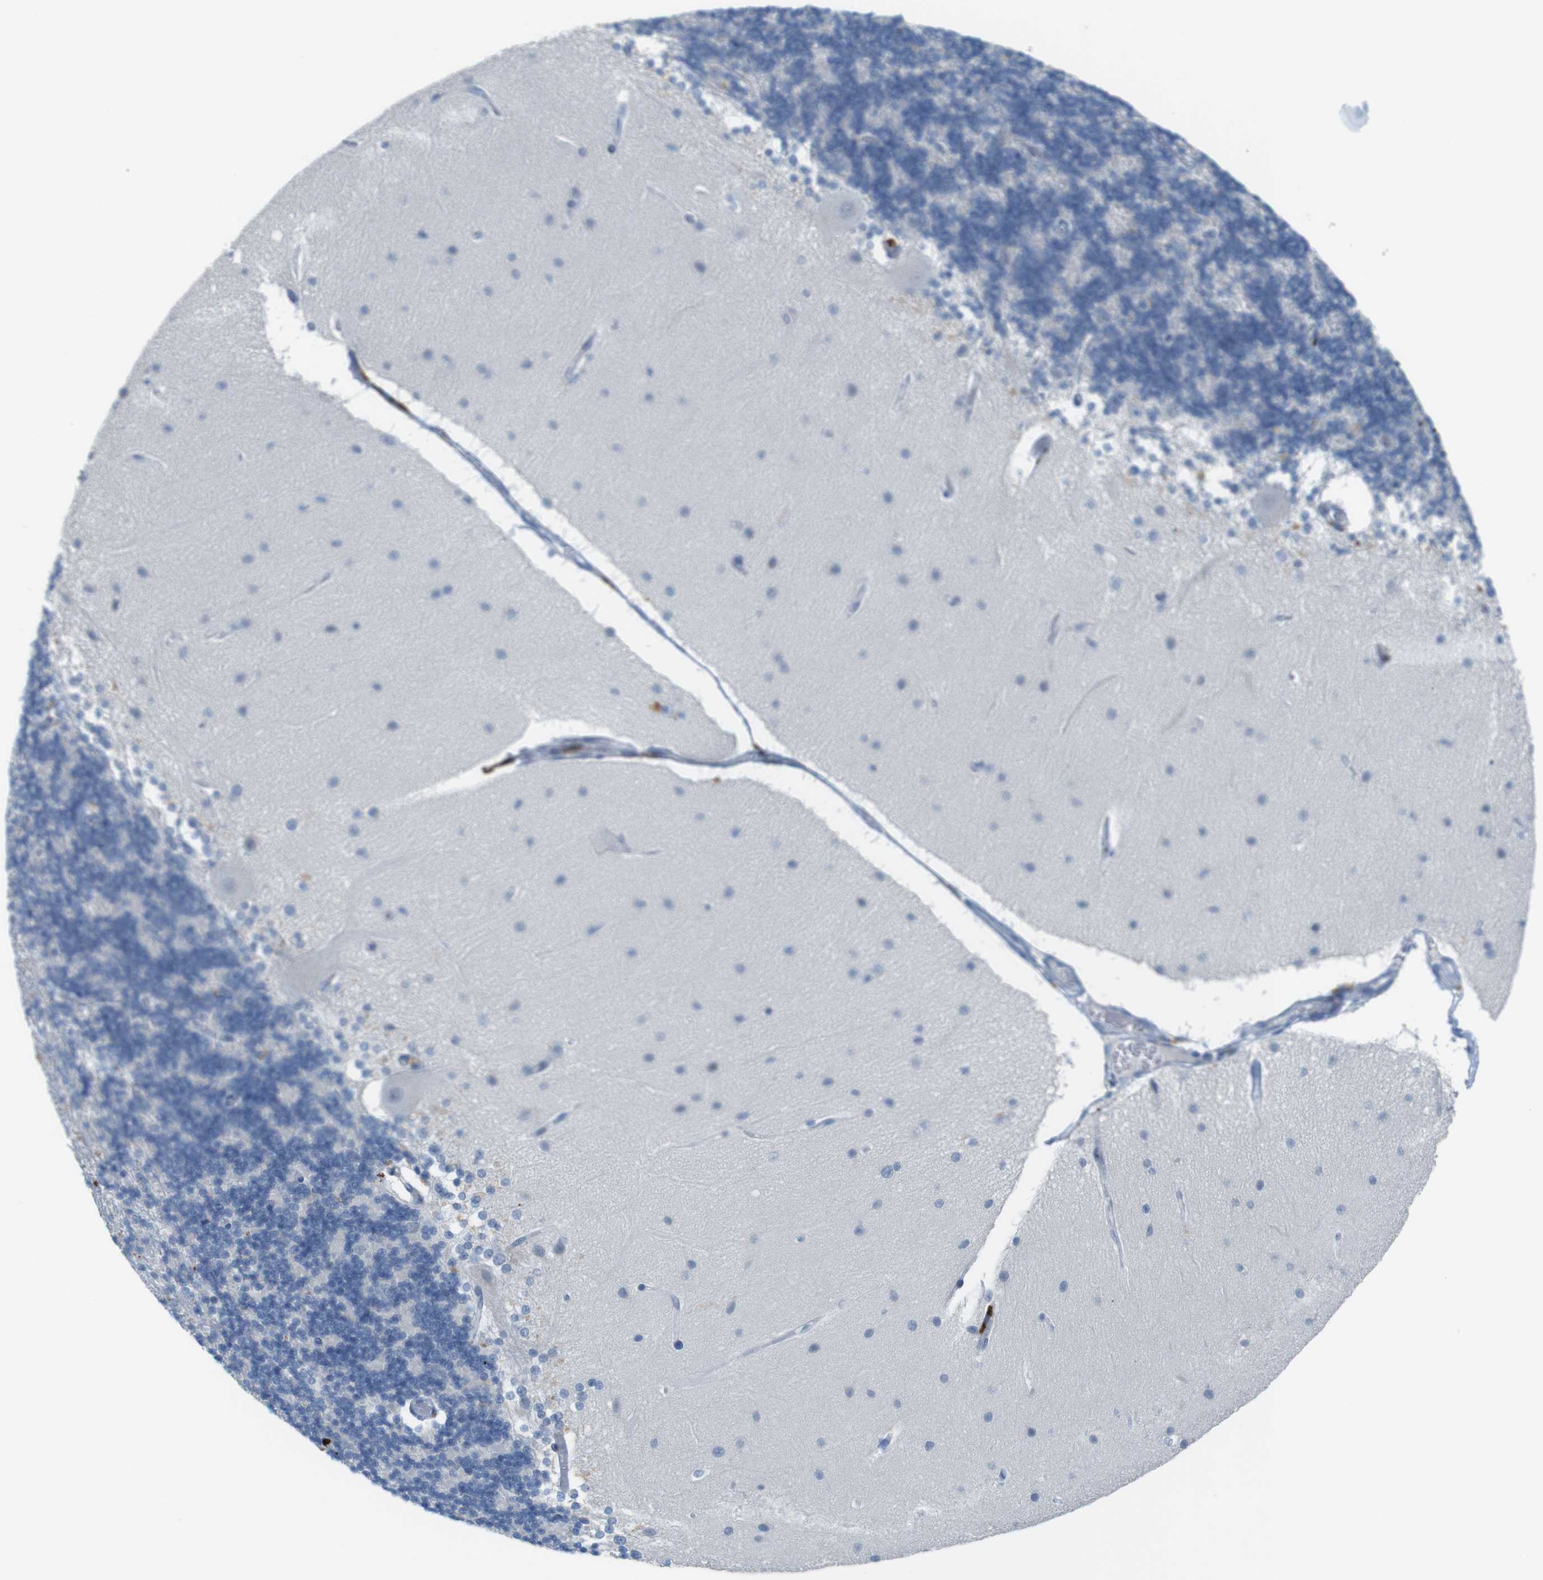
{"staining": {"intensity": "negative", "quantity": "none", "location": "none"}, "tissue": "cerebellum", "cell_type": "Cells in granular layer", "image_type": "normal", "snomed": [{"axis": "morphology", "description": "Normal tissue, NOS"}, {"axis": "topography", "description": "Cerebellum"}], "caption": "A high-resolution micrograph shows immunohistochemistry staining of normal cerebellum, which reveals no significant expression in cells in granular layer. The staining was performed using DAB to visualize the protein expression in brown, while the nuclei were stained in blue with hematoxylin (Magnification: 20x).", "gene": "YIPF1", "patient": {"sex": "female", "age": 54}}